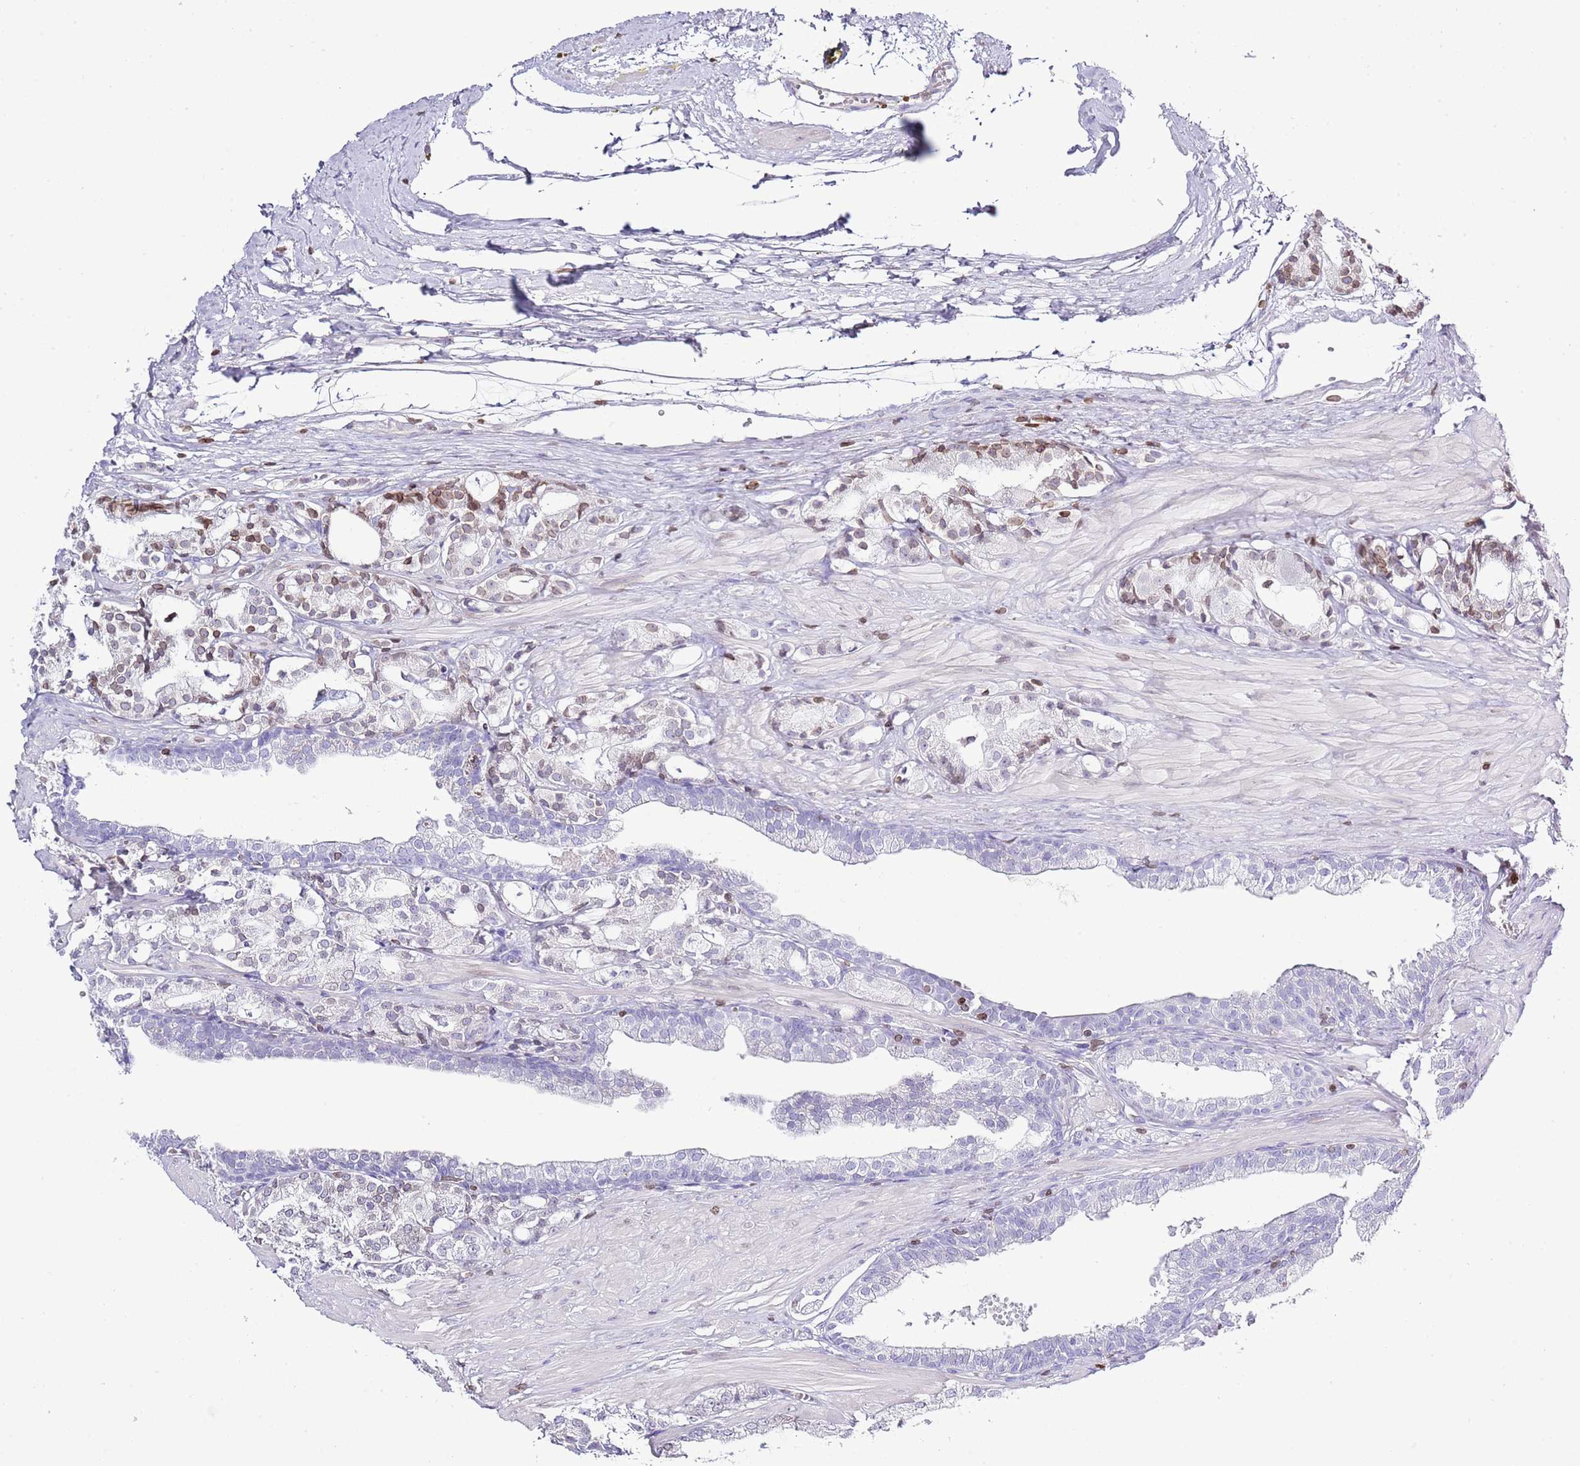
{"staining": {"intensity": "moderate", "quantity": "<25%", "location": "cytoplasmic/membranous,nuclear"}, "tissue": "prostate cancer", "cell_type": "Tumor cells", "image_type": "cancer", "snomed": [{"axis": "morphology", "description": "Adenocarcinoma, High grade"}, {"axis": "topography", "description": "Prostate"}], "caption": "Immunohistochemical staining of human high-grade adenocarcinoma (prostate) reveals low levels of moderate cytoplasmic/membranous and nuclear staining in approximately <25% of tumor cells. The protein is shown in brown color, while the nuclei are stained blue.", "gene": "LBR", "patient": {"sex": "male", "age": 71}}